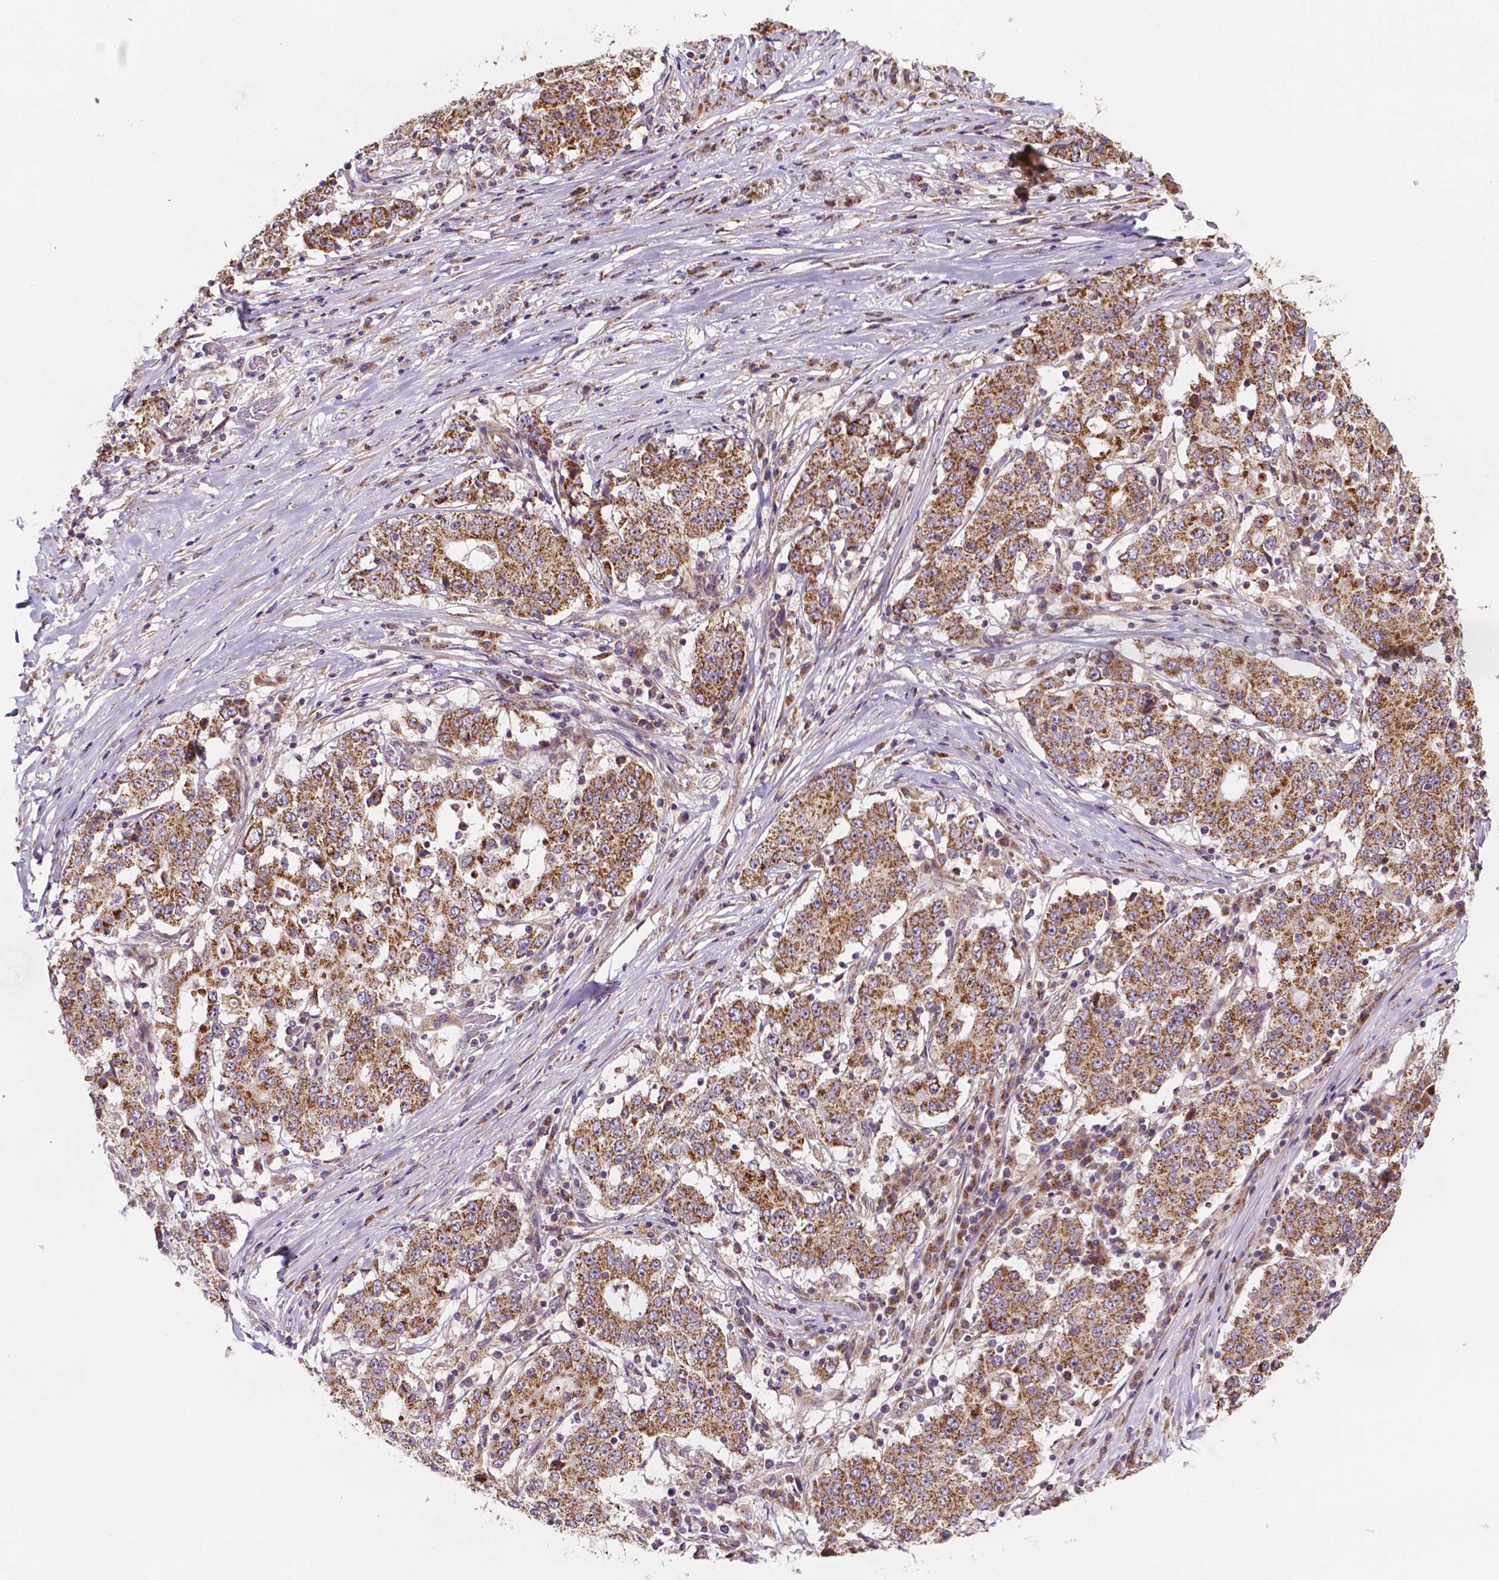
{"staining": {"intensity": "moderate", "quantity": ">75%", "location": "cytoplasmic/membranous"}, "tissue": "stomach cancer", "cell_type": "Tumor cells", "image_type": "cancer", "snomed": [{"axis": "morphology", "description": "Adenocarcinoma, NOS"}, {"axis": "topography", "description": "Stomach"}], "caption": "Stomach cancer (adenocarcinoma) stained with a brown dye displays moderate cytoplasmic/membranous positive expression in about >75% of tumor cells.", "gene": "ILVBL", "patient": {"sex": "male", "age": 59}}